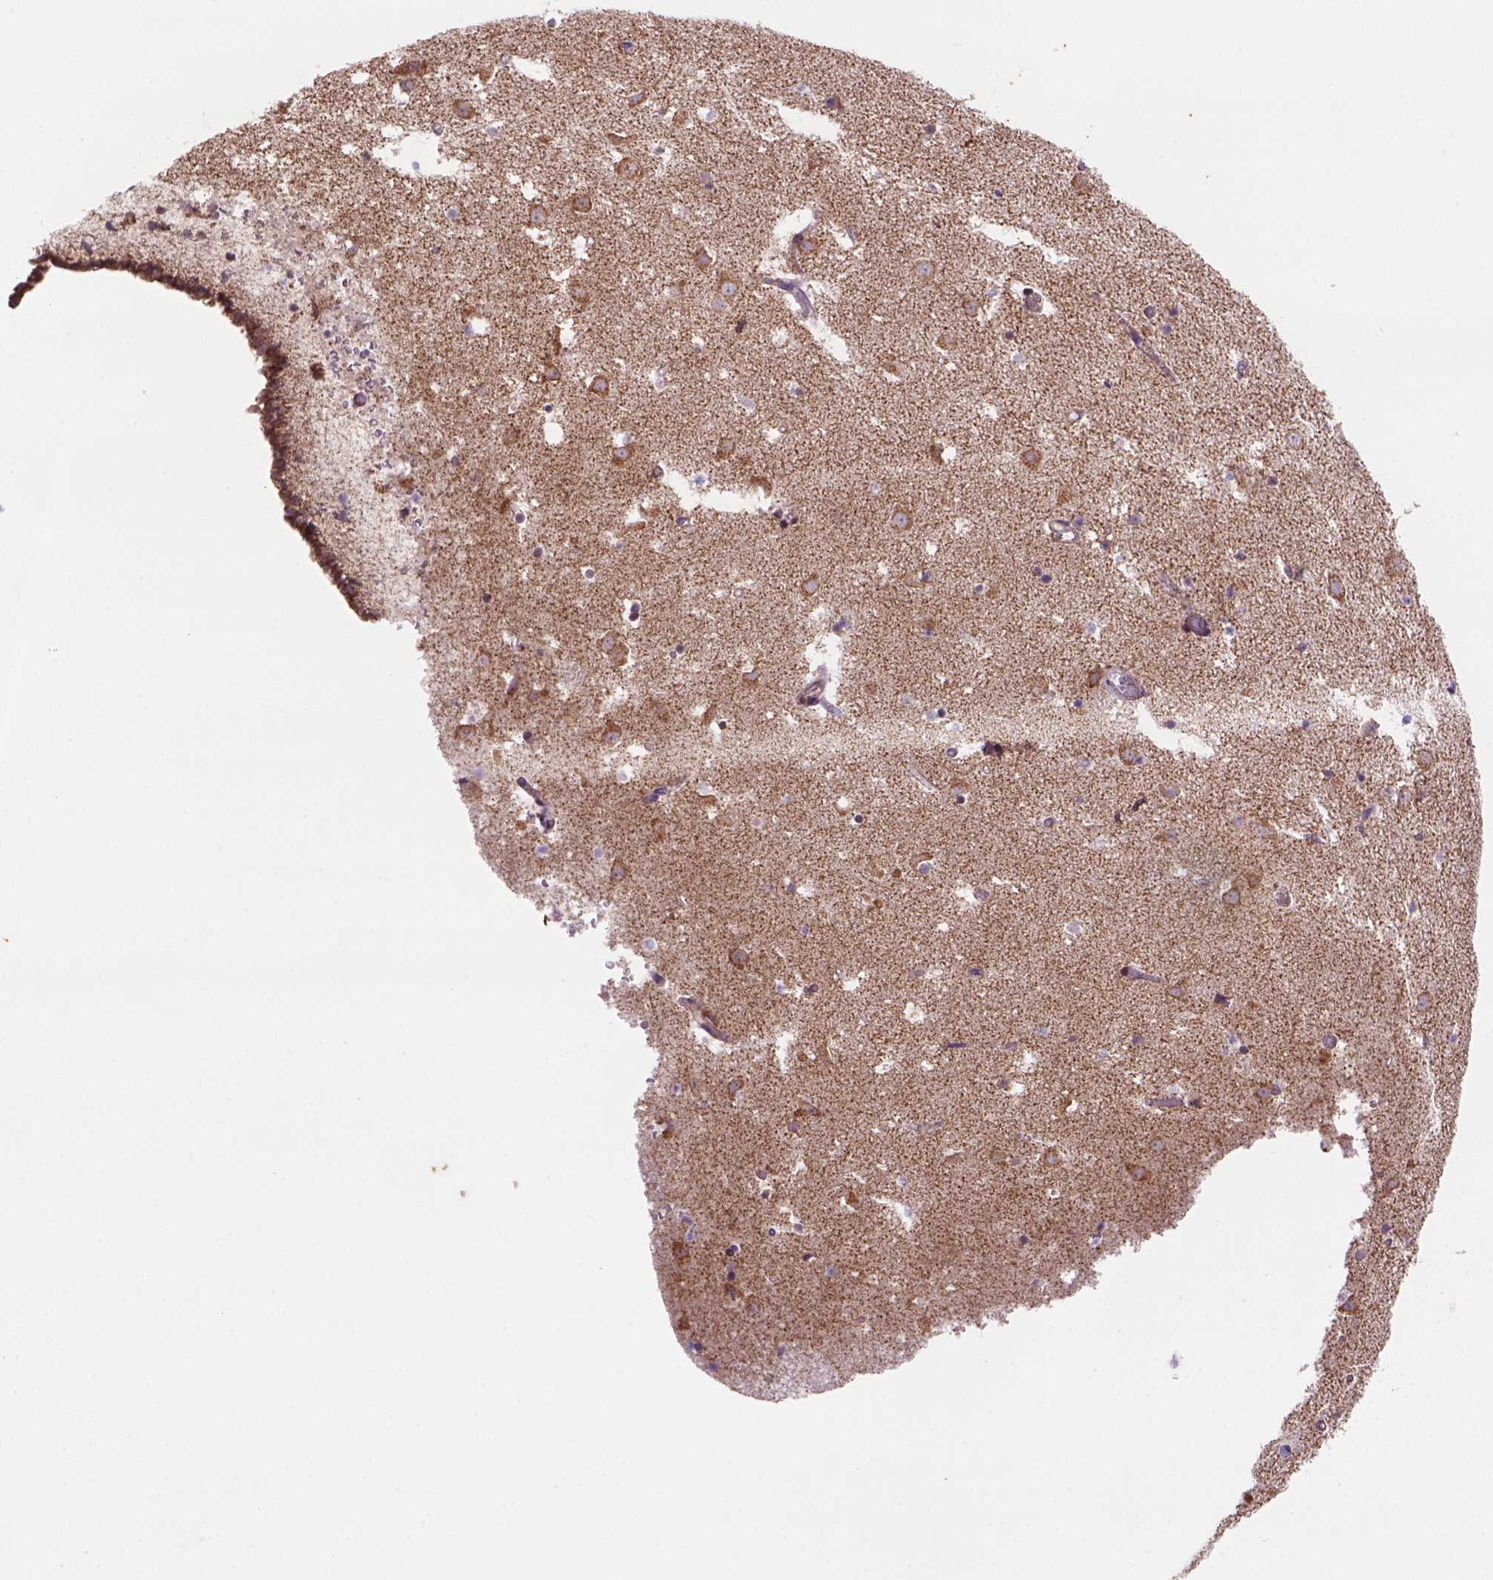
{"staining": {"intensity": "moderate", "quantity": ">75%", "location": "cytoplasmic/membranous"}, "tissue": "caudate", "cell_type": "Glial cells", "image_type": "normal", "snomed": [{"axis": "morphology", "description": "Normal tissue, NOS"}, {"axis": "topography", "description": "Lateral ventricle wall"}], "caption": "A brown stain highlights moderate cytoplasmic/membranous positivity of a protein in glial cells of unremarkable caudate.", "gene": "FZD7", "patient": {"sex": "female", "age": 42}}